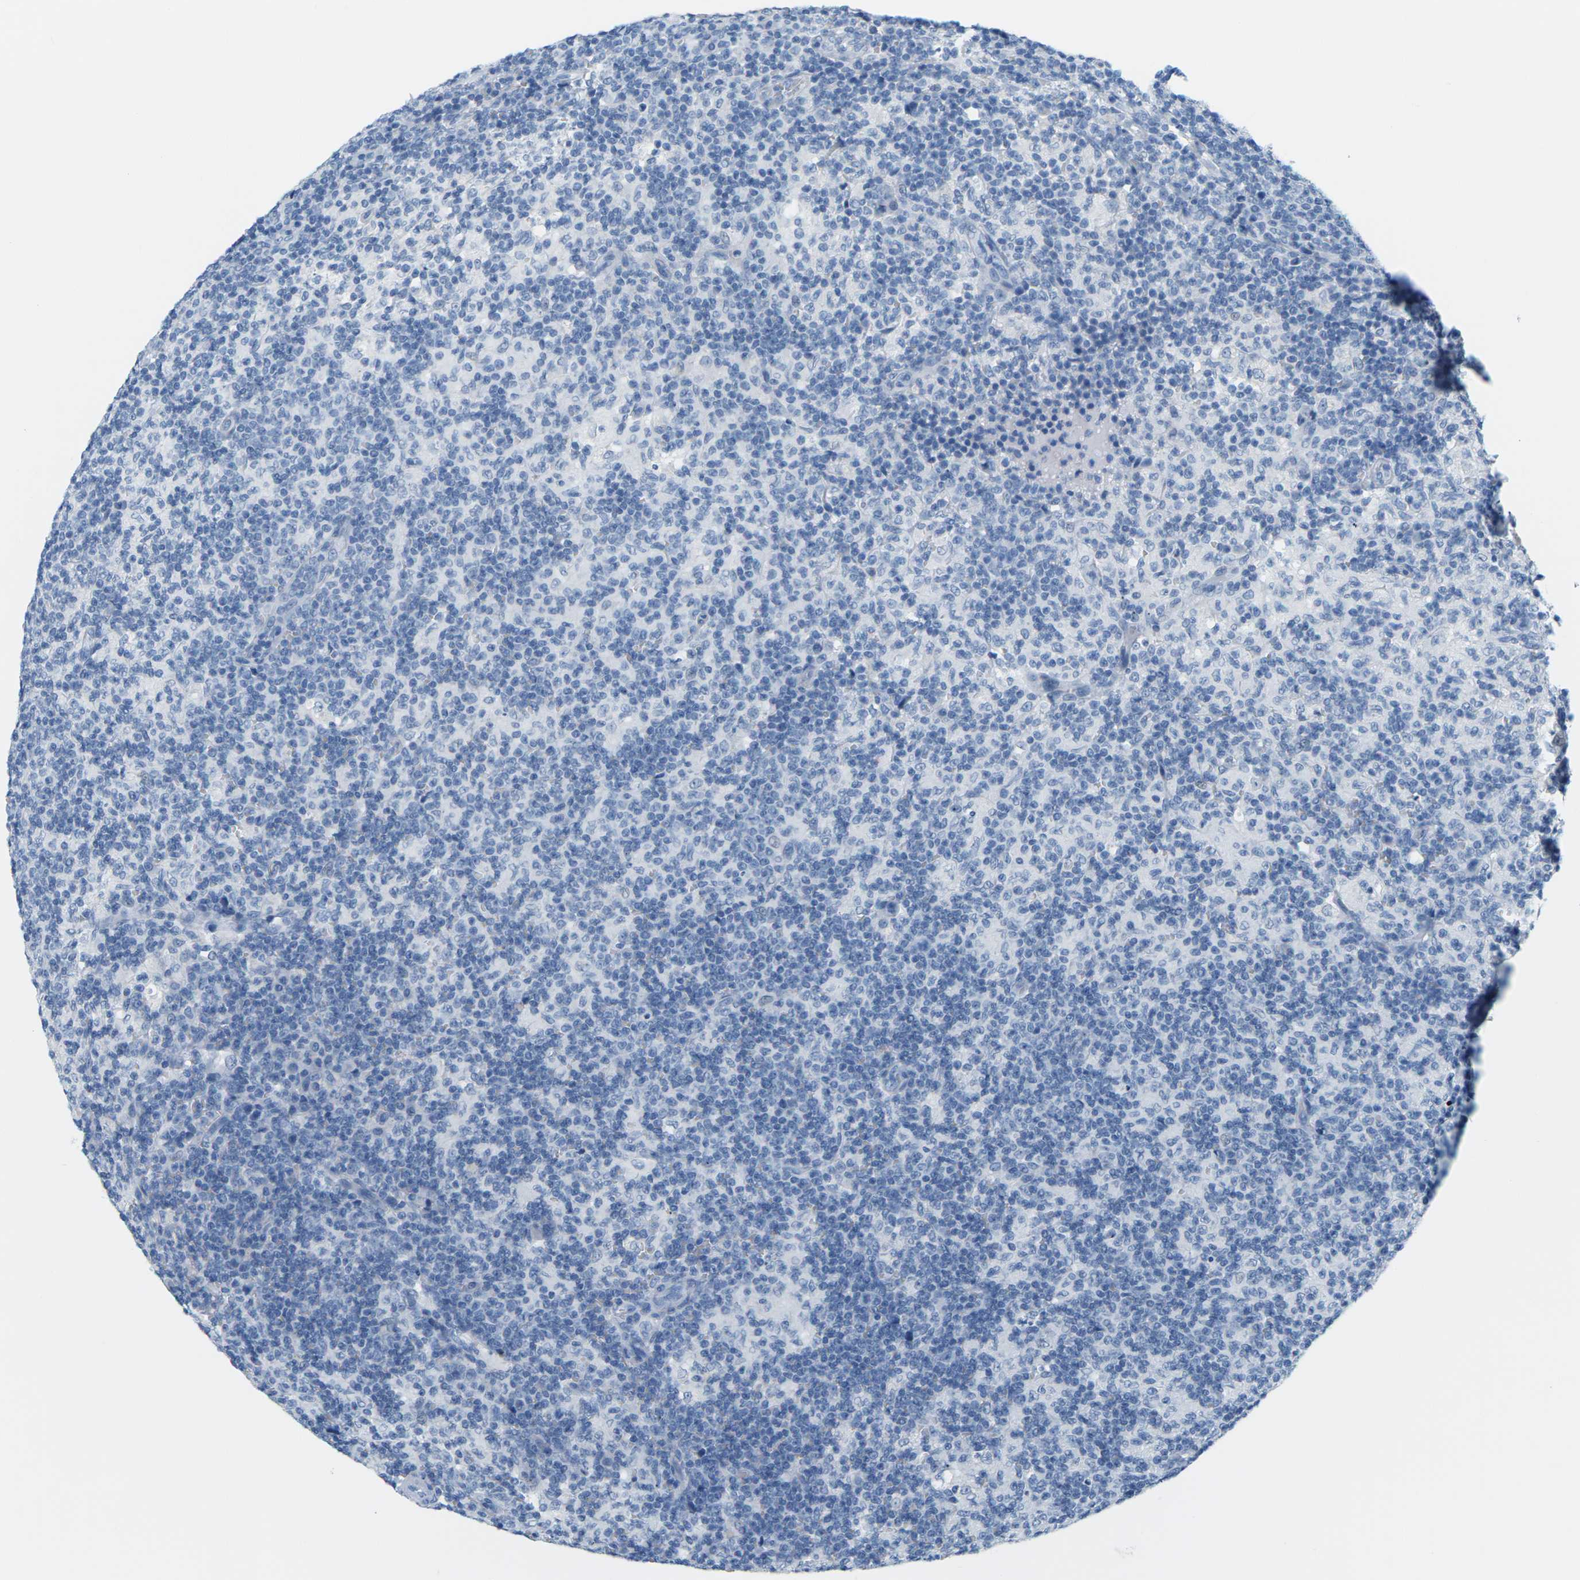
{"staining": {"intensity": "negative", "quantity": "none", "location": "none"}, "tissue": "lymph node", "cell_type": "Germinal center cells", "image_type": "normal", "snomed": [{"axis": "morphology", "description": "Normal tissue, NOS"}, {"axis": "morphology", "description": "Inflammation, NOS"}, {"axis": "topography", "description": "Lymph node"}], "caption": "The photomicrograph demonstrates no significant staining in germinal center cells of lymph node. (DAB (3,3'-diaminobenzidine) immunohistochemistry (IHC), high magnification).", "gene": "SLC12A1", "patient": {"sex": "male", "age": 55}}